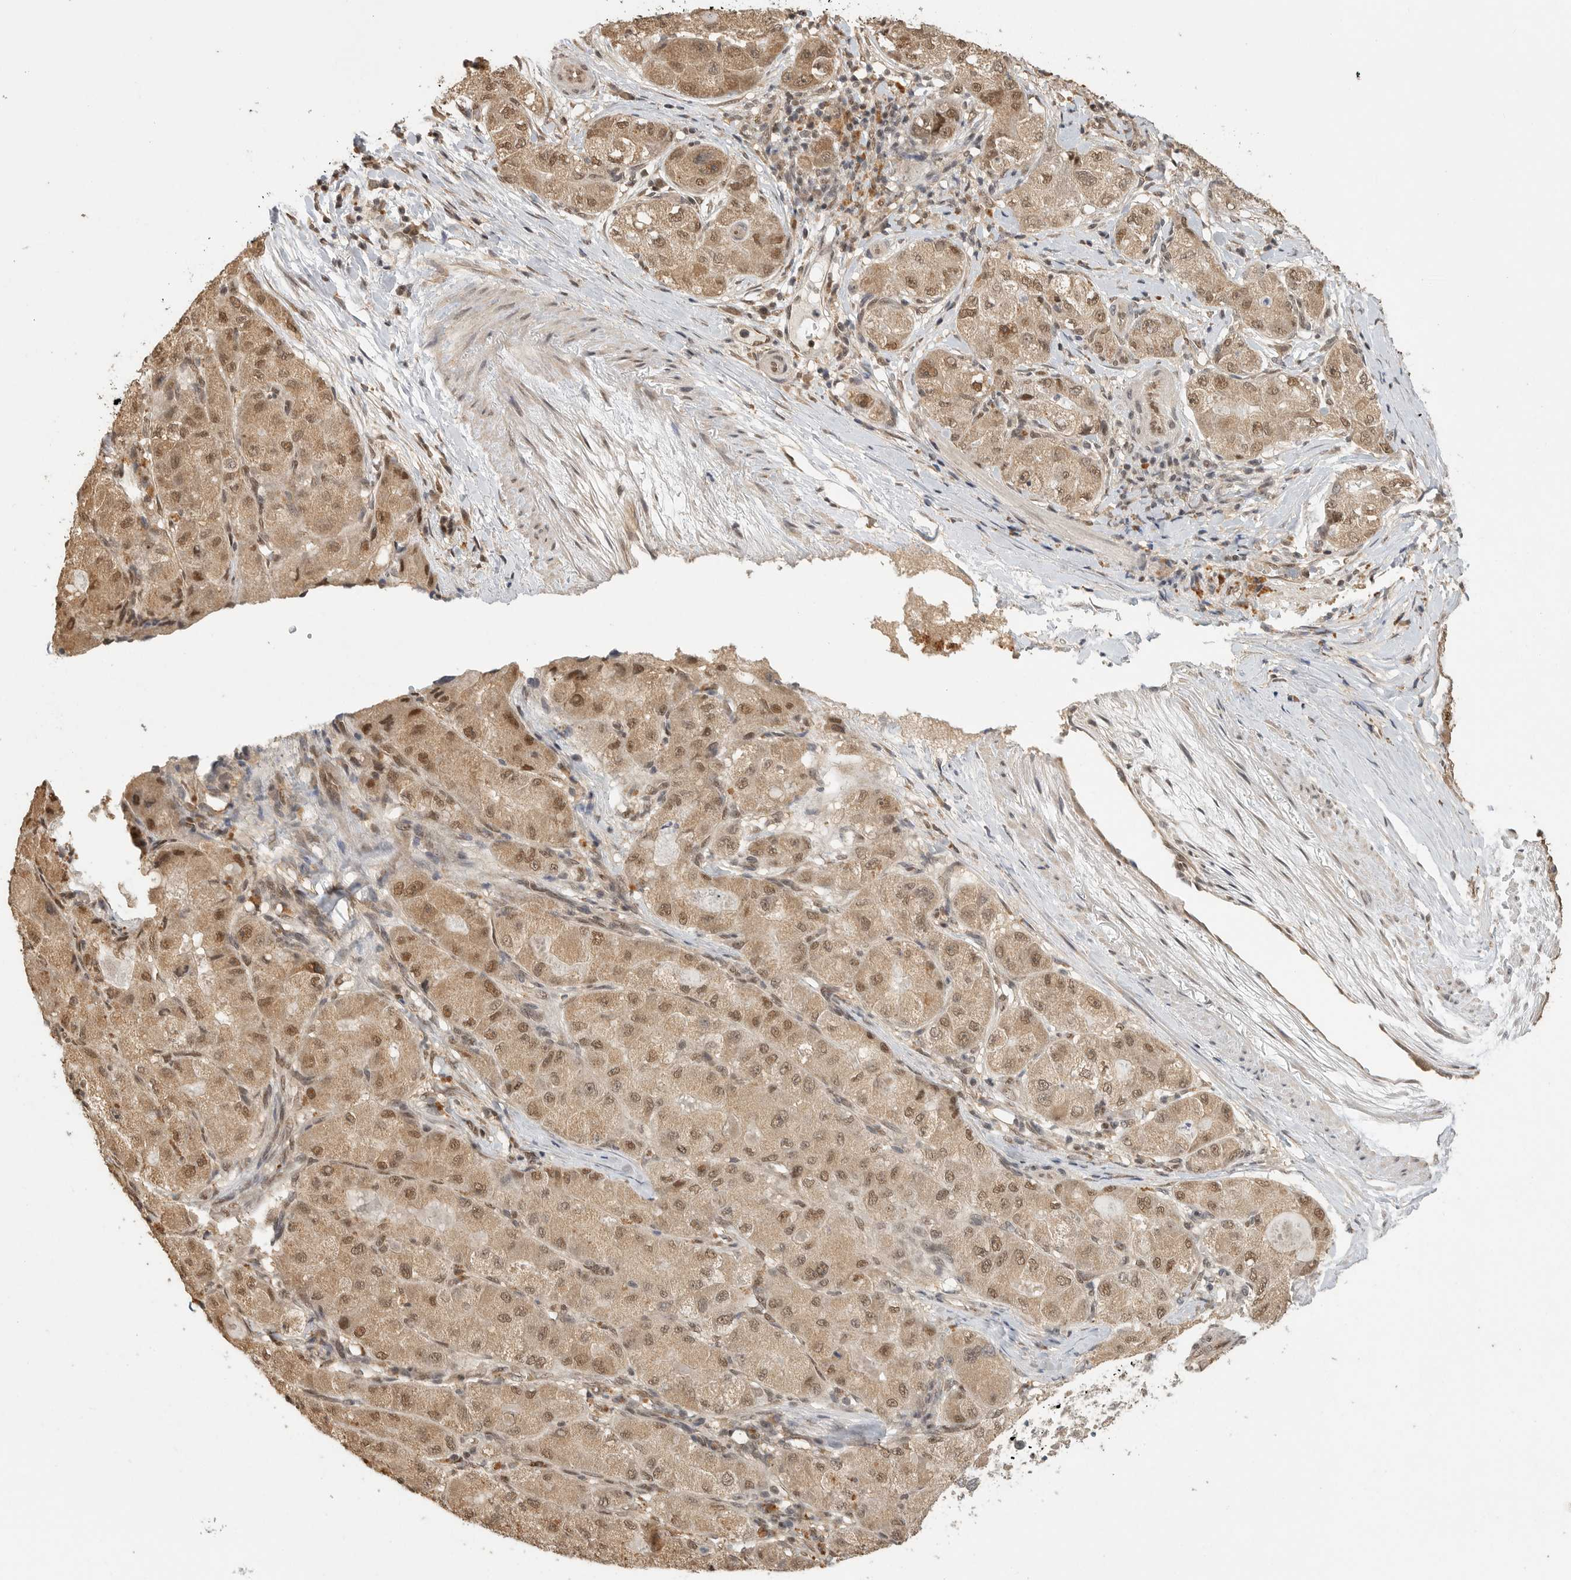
{"staining": {"intensity": "moderate", "quantity": ">75%", "location": "cytoplasmic/membranous,nuclear"}, "tissue": "liver cancer", "cell_type": "Tumor cells", "image_type": "cancer", "snomed": [{"axis": "morphology", "description": "Carcinoma, Hepatocellular, NOS"}, {"axis": "topography", "description": "Liver"}], "caption": "An image of human liver cancer (hepatocellular carcinoma) stained for a protein exhibits moderate cytoplasmic/membranous and nuclear brown staining in tumor cells.", "gene": "DFFA", "patient": {"sex": "male", "age": 80}}